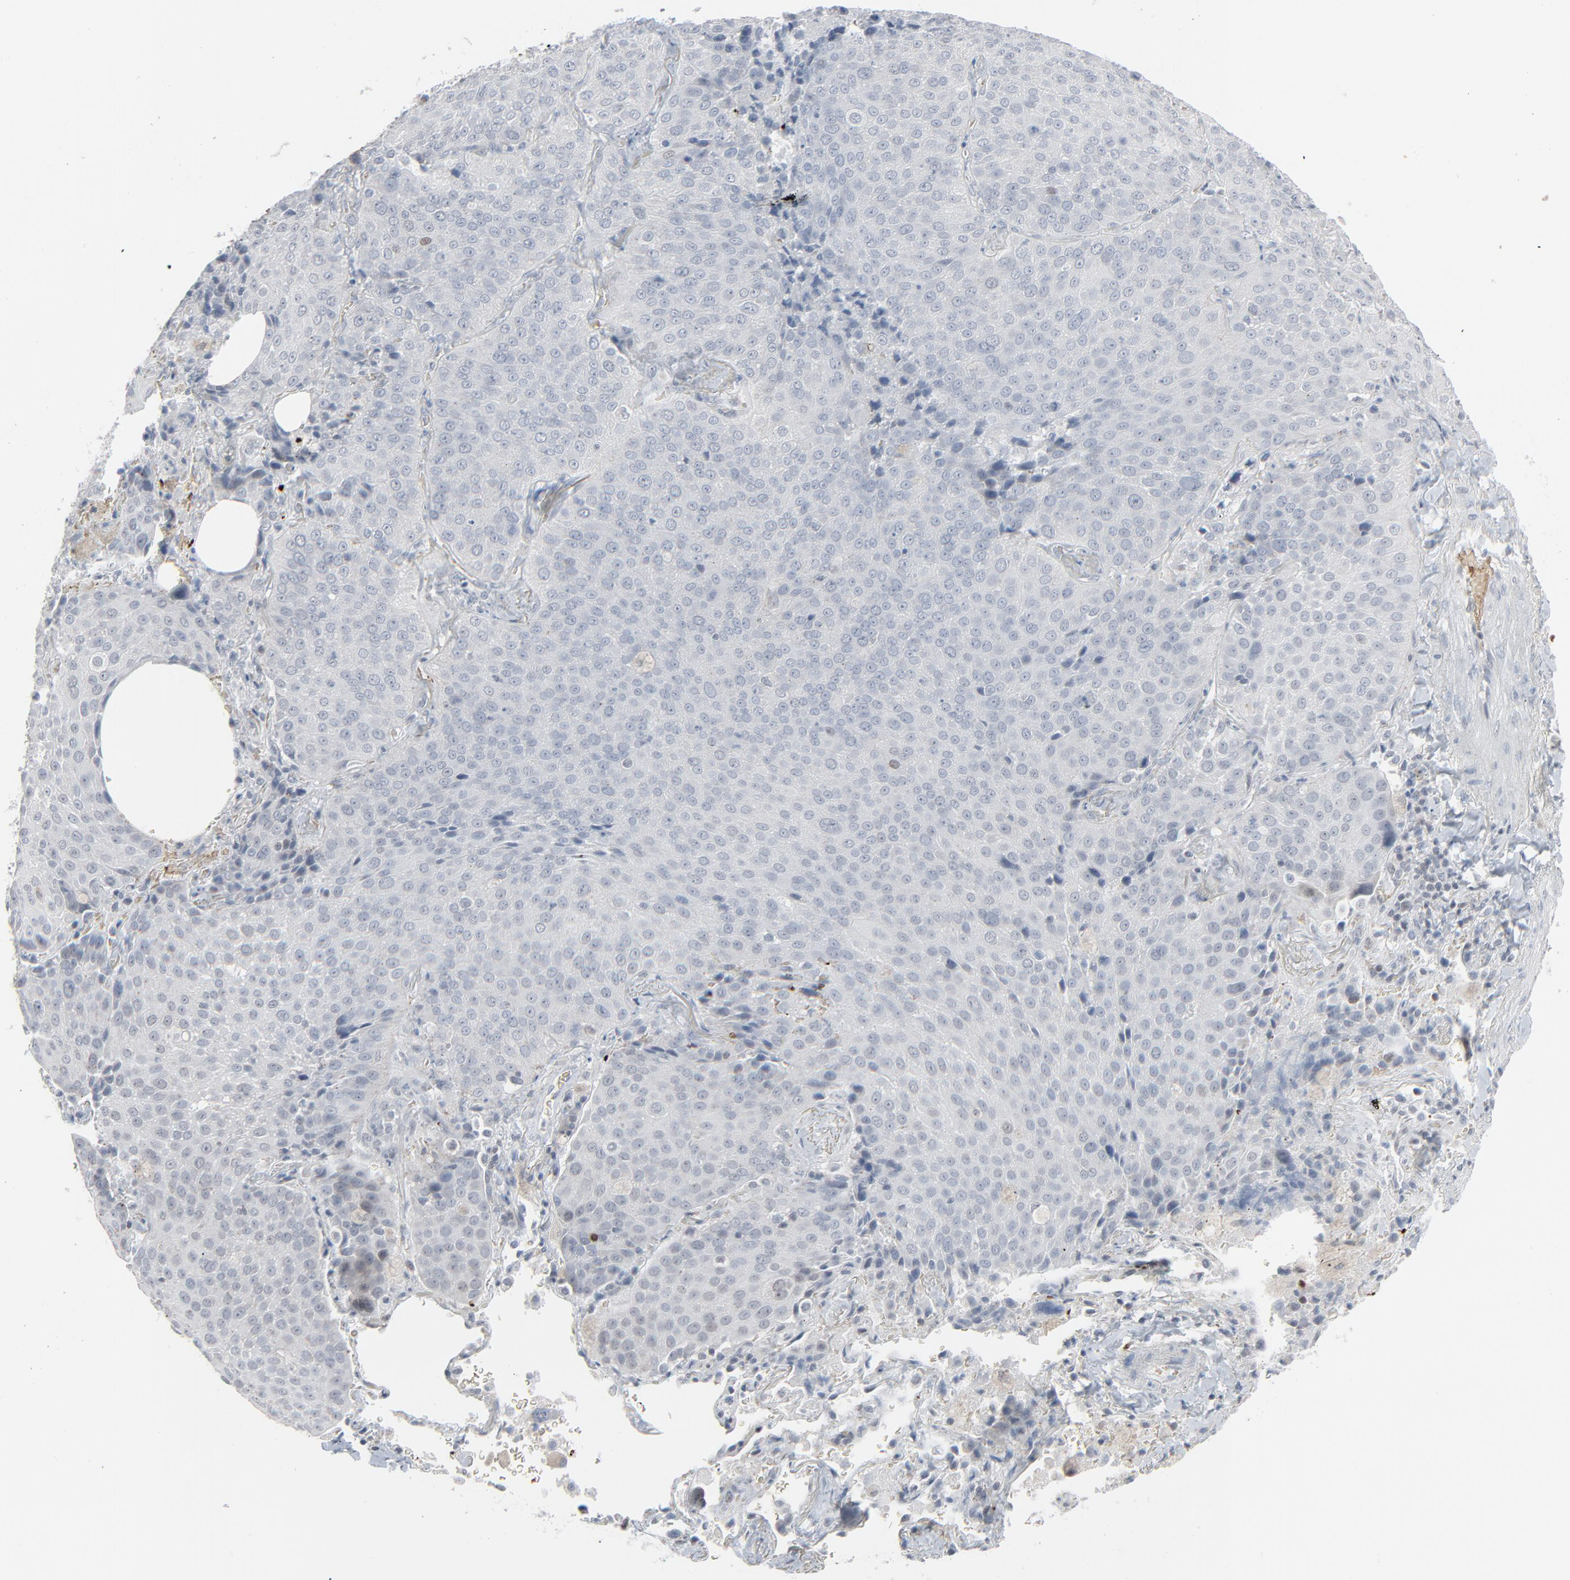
{"staining": {"intensity": "moderate", "quantity": "<25%", "location": "nuclear"}, "tissue": "lung cancer", "cell_type": "Tumor cells", "image_type": "cancer", "snomed": [{"axis": "morphology", "description": "Squamous cell carcinoma, NOS"}, {"axis": "topography", "description": "Lung"}], "caption": "A photomicrograph showing moderate nuclear positivity in about <25% of tumor cells in lung cancer (squamous cell carcinoma), as visualized by brown immunohistochemical staining.", "gene": "SAGE1", "patient": {"sex": "male", "age": 54}}